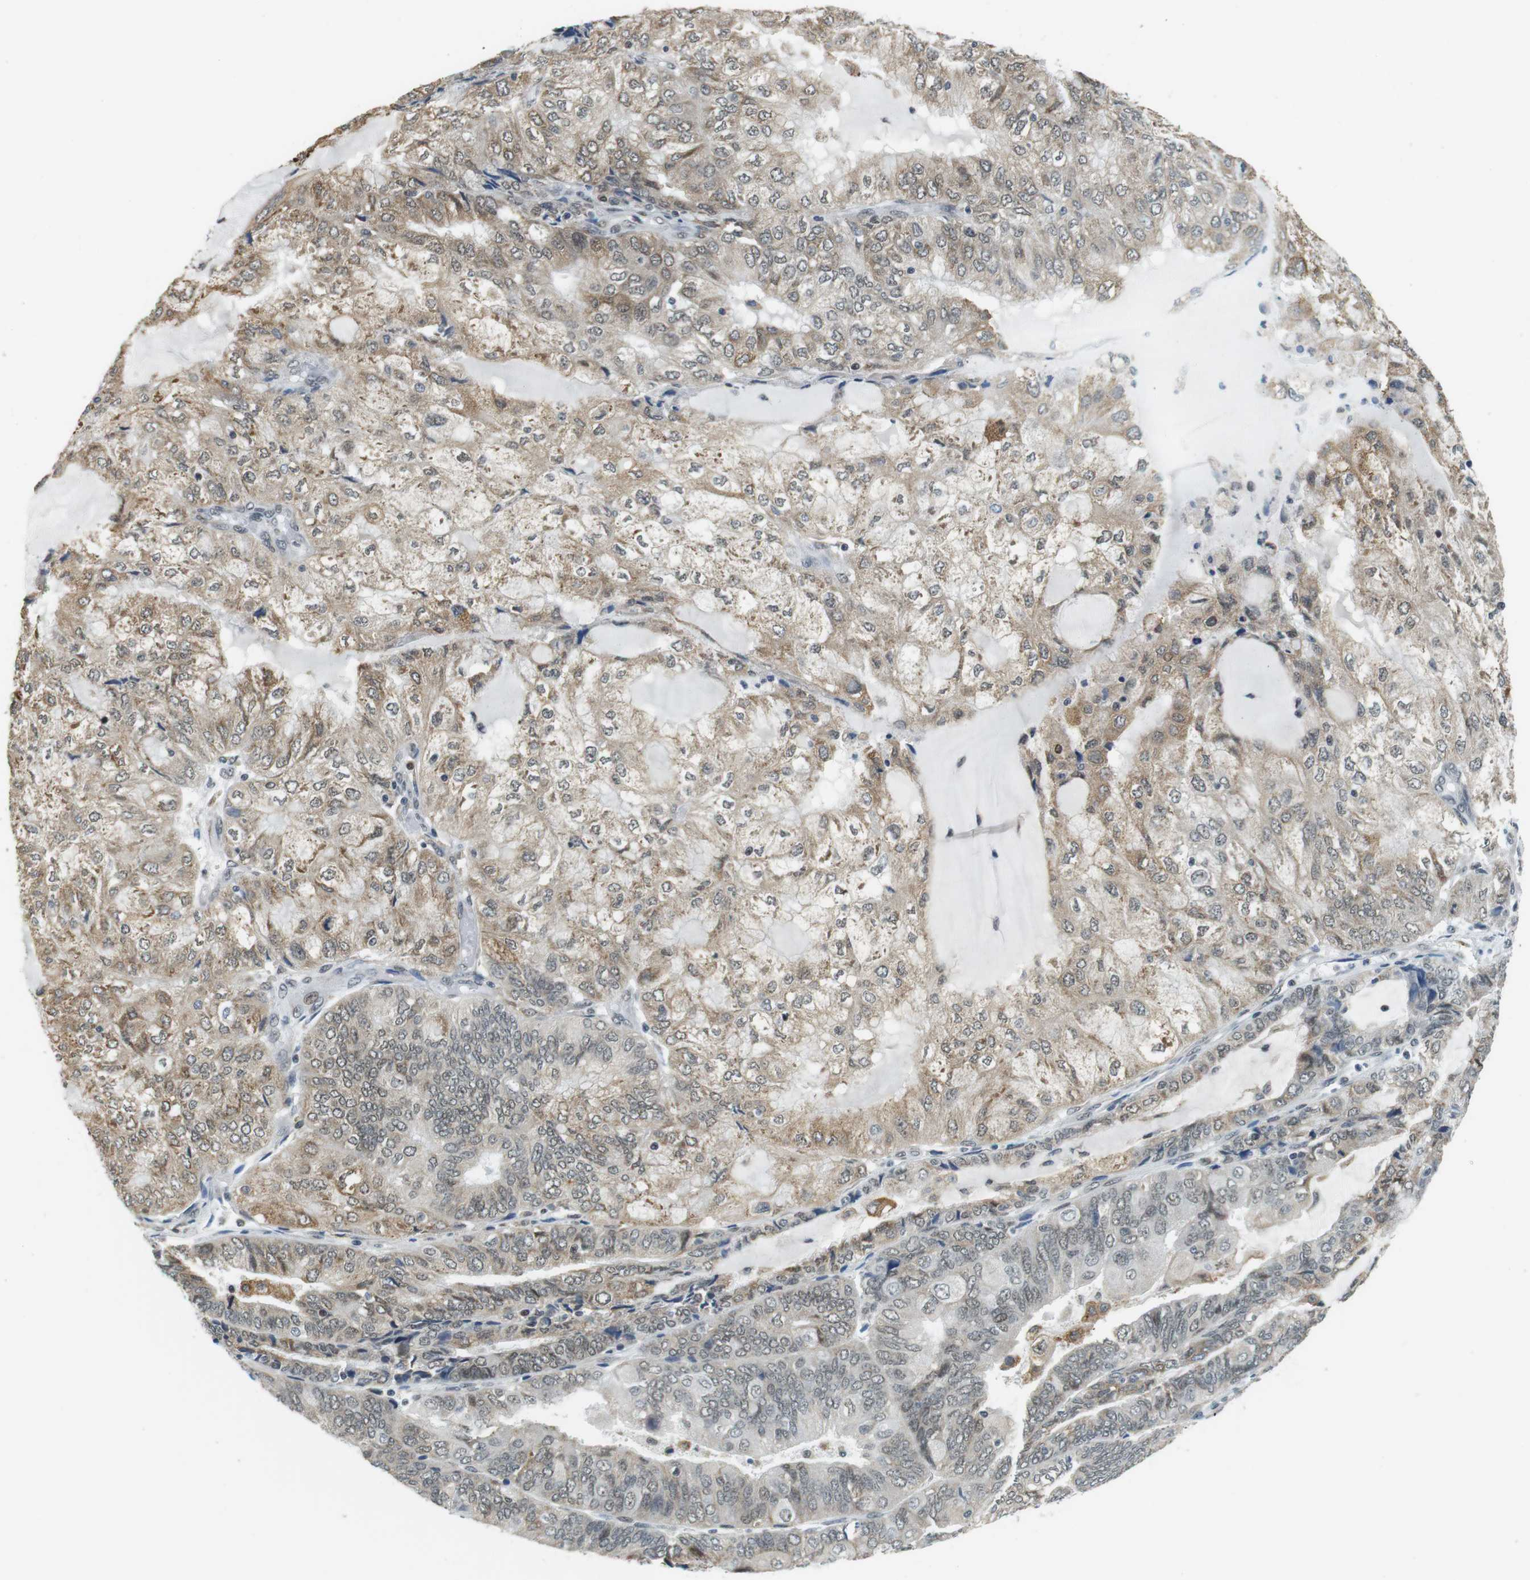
{"staining": {"intensity": "weak", "quantity": "25%-75%", "location": "nuclear"}, "tissue": "endometrial cancer", "cell_type": "Tumor cells", "image_type": "cancer", "snomed": [{"axis": "morphology", "description": "Adenocarcinoma, NOS"}, {"axis": "topography", "description": "Endometrium"}], "caption": "Human endometrial cancer stained for a protein (brown) displays weak nuclear positive positivity in approximately 25%-75% of tumor cells.", "gene": "RNF38", "patient": {"sex": "female", "age": 81}}